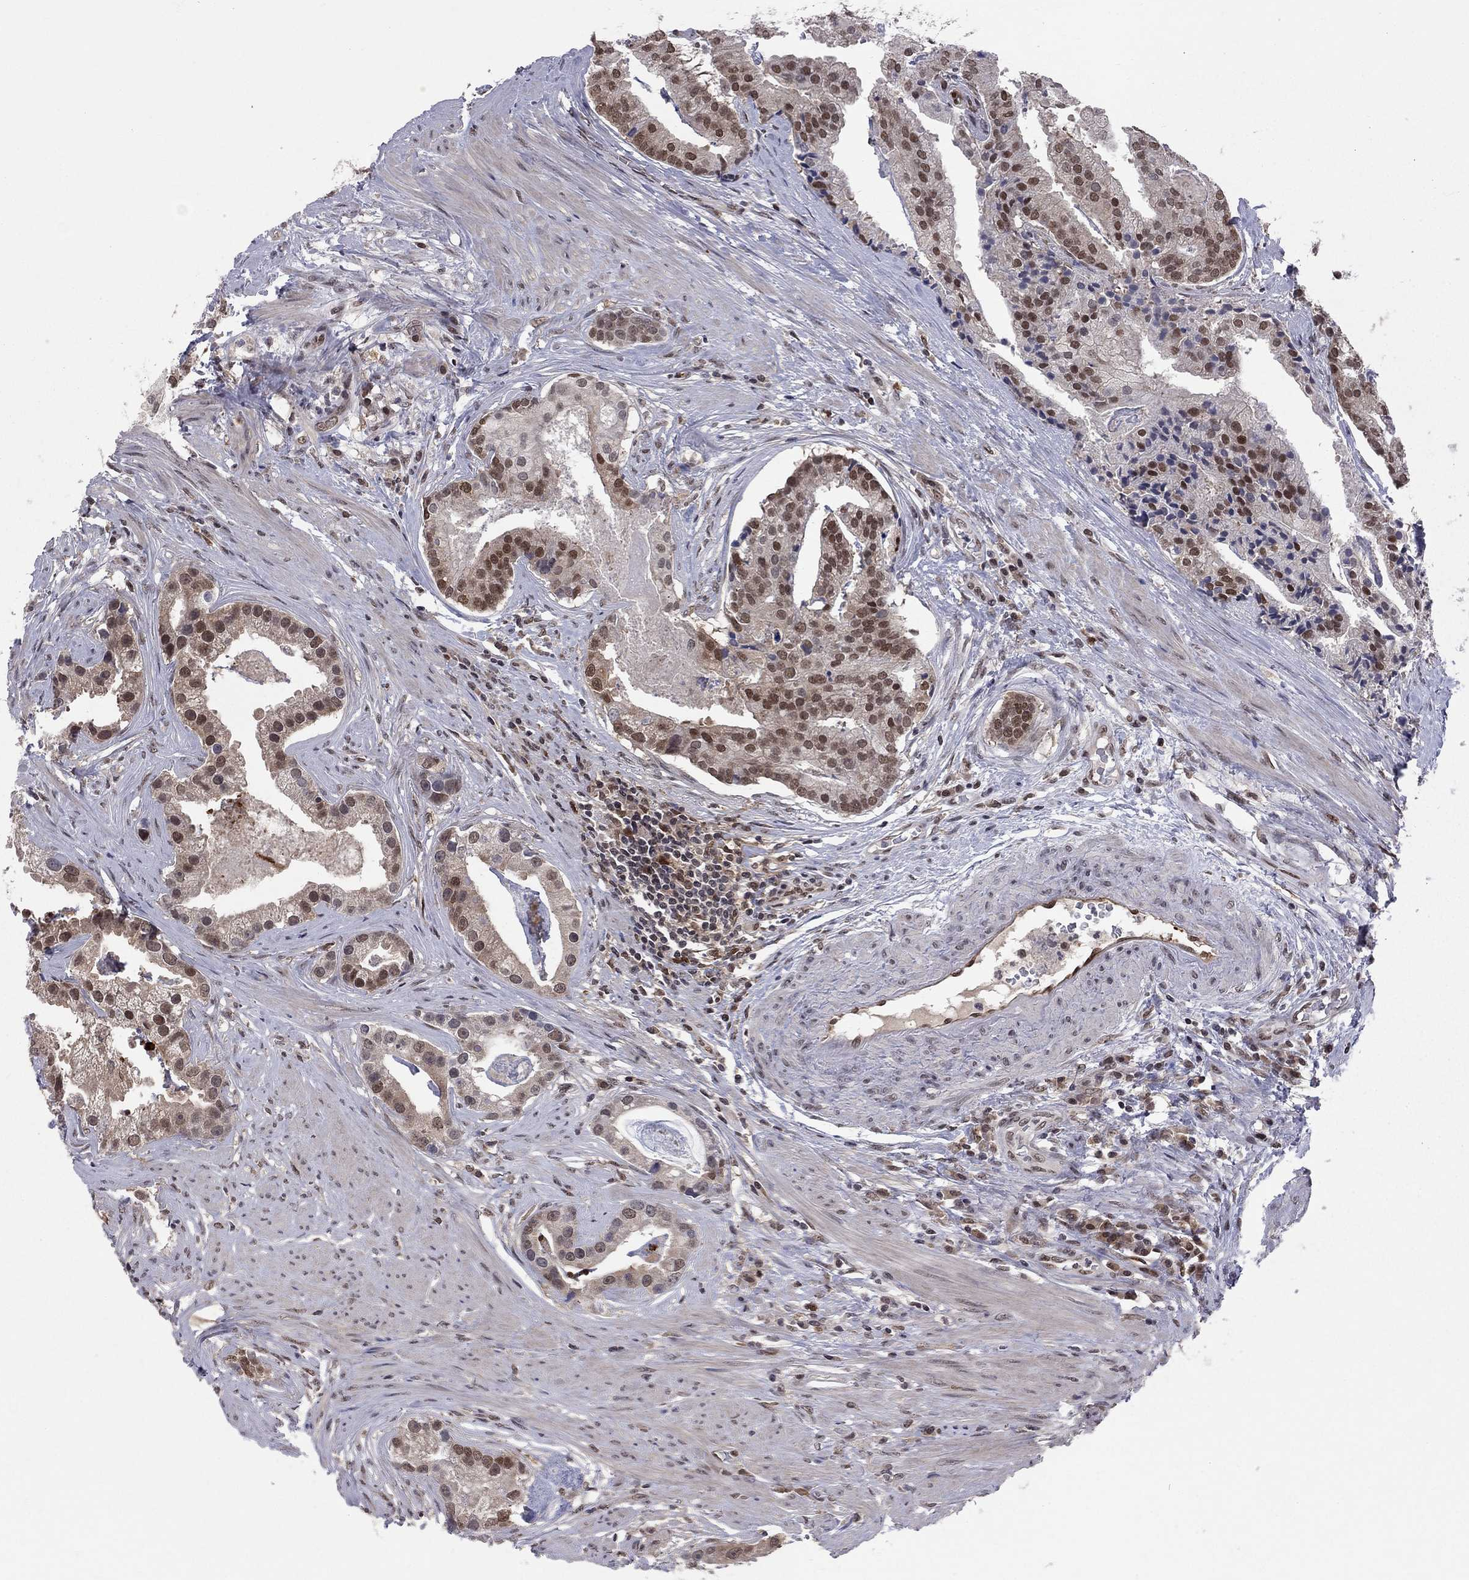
{"staining": {"intensity": "moderate", "quantity": "25%-75%", "location": "nuclear"}, "tissue": "prostate cancer", "cell_type": "Tumor cells", "image_type": "cancer", "snomed": [{"axis": "morphology", "description": "Adenocarcinoma, NOS"}, {"axis": "topography", "description": "Prostate and seminal vesicle, NOS"}, {"axis": "topography", "description": "Prostate"}], "caption": "Protein staining of prostate adenocarcinoma tissue demonstrates moderate nuclear staining in approximately 25%-75% of tumor cells.", "gene": "SAP30L", "patient": {"sex": "male", "age": 44}}